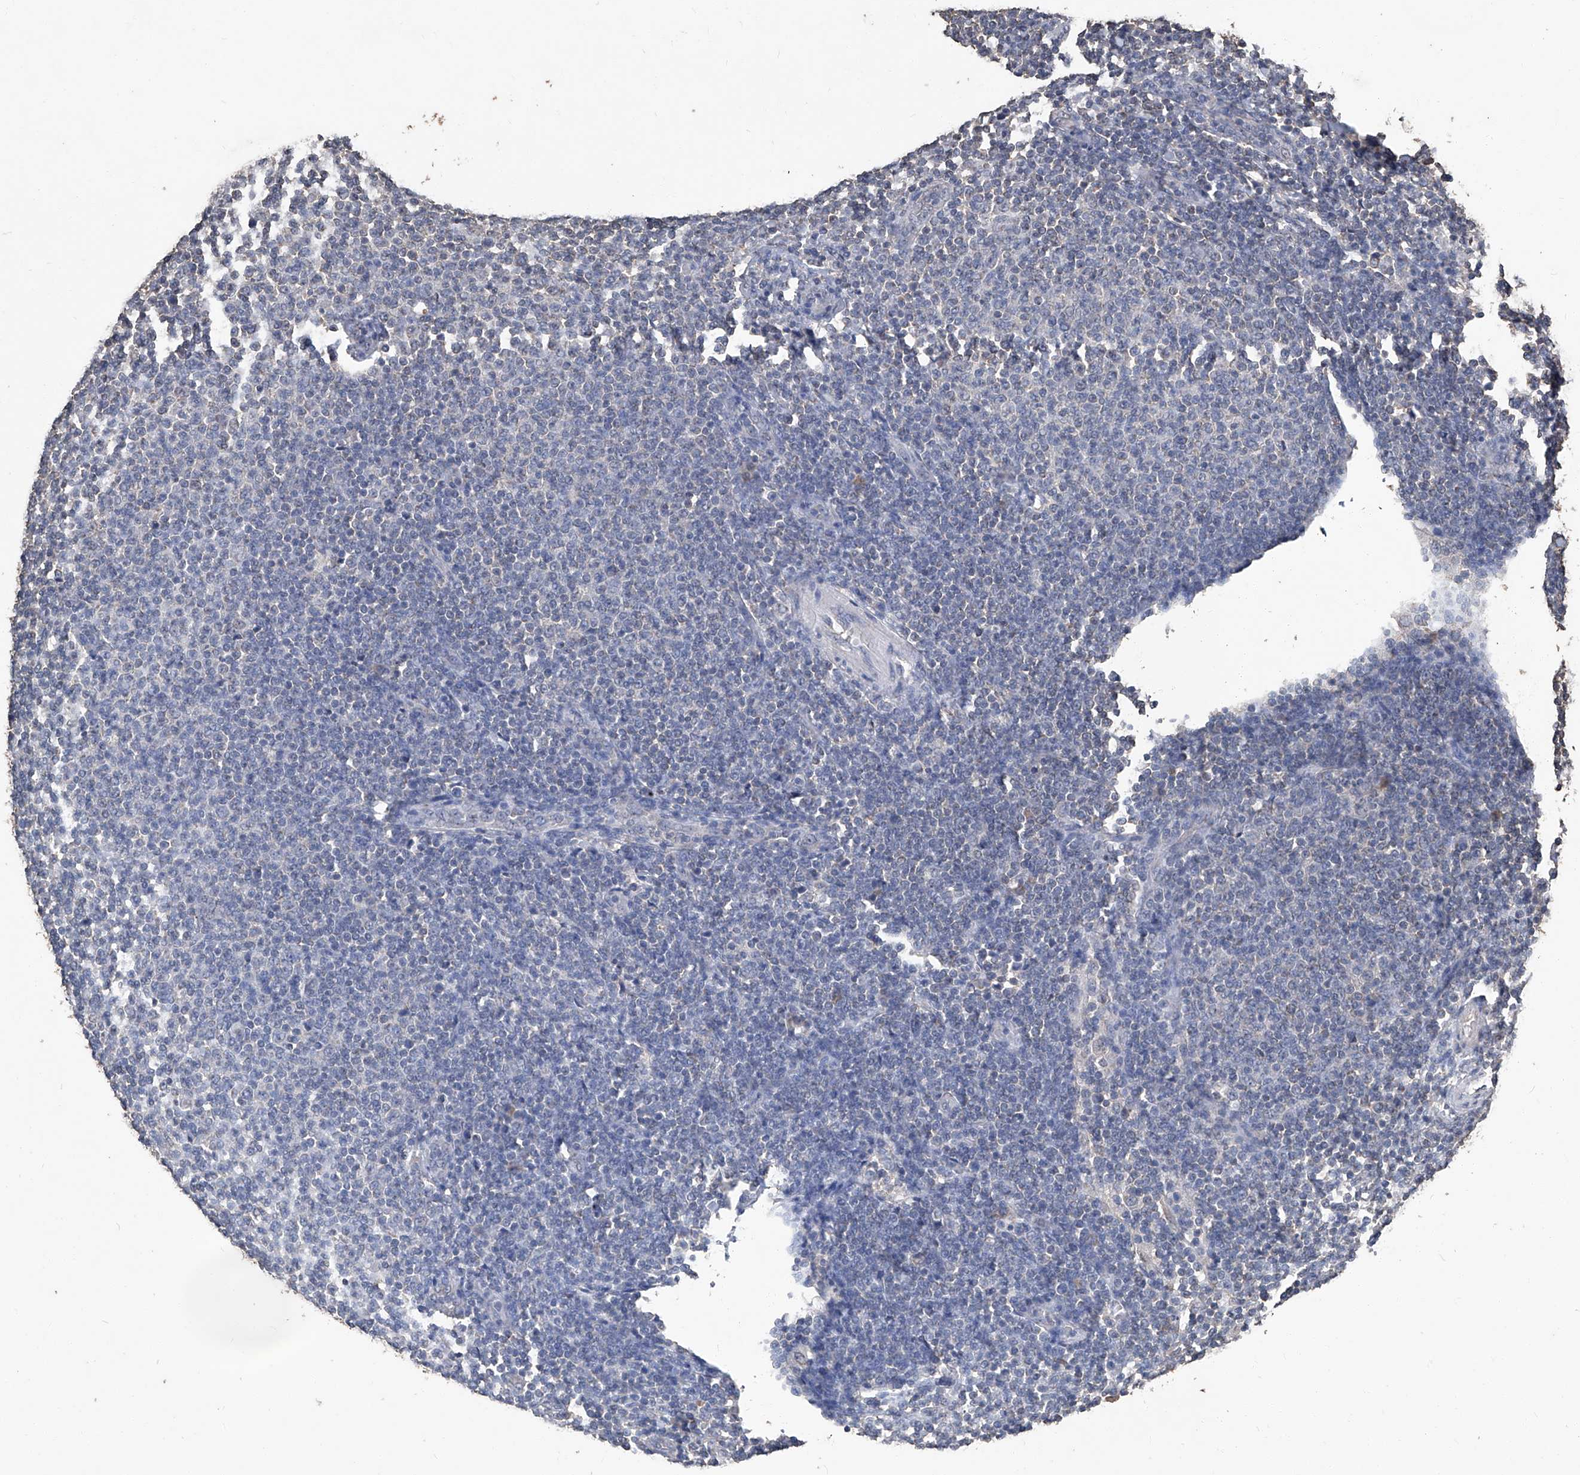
{"staining": {"intensity": "negative", "quantity": "none", "location": "none"}, "tissue": "lymphoma", "cell_type": "Tumor cells", "image_type": "cancer", "snomed": [{"axis": "morphology", "description": "Malignant lymphoma, non-Hodgkin's type, Low grade"}, {"axis": "topography", "description": "Lymph node"}], "caption": "The immunohistochemistry histopathology image has no significant expression in tumor cells of malignant lymphoma, non-Hodgkin's type (low-grade) tissue.", "gene": "STARD7", "patient": {"sex": "male", "age": 66}}